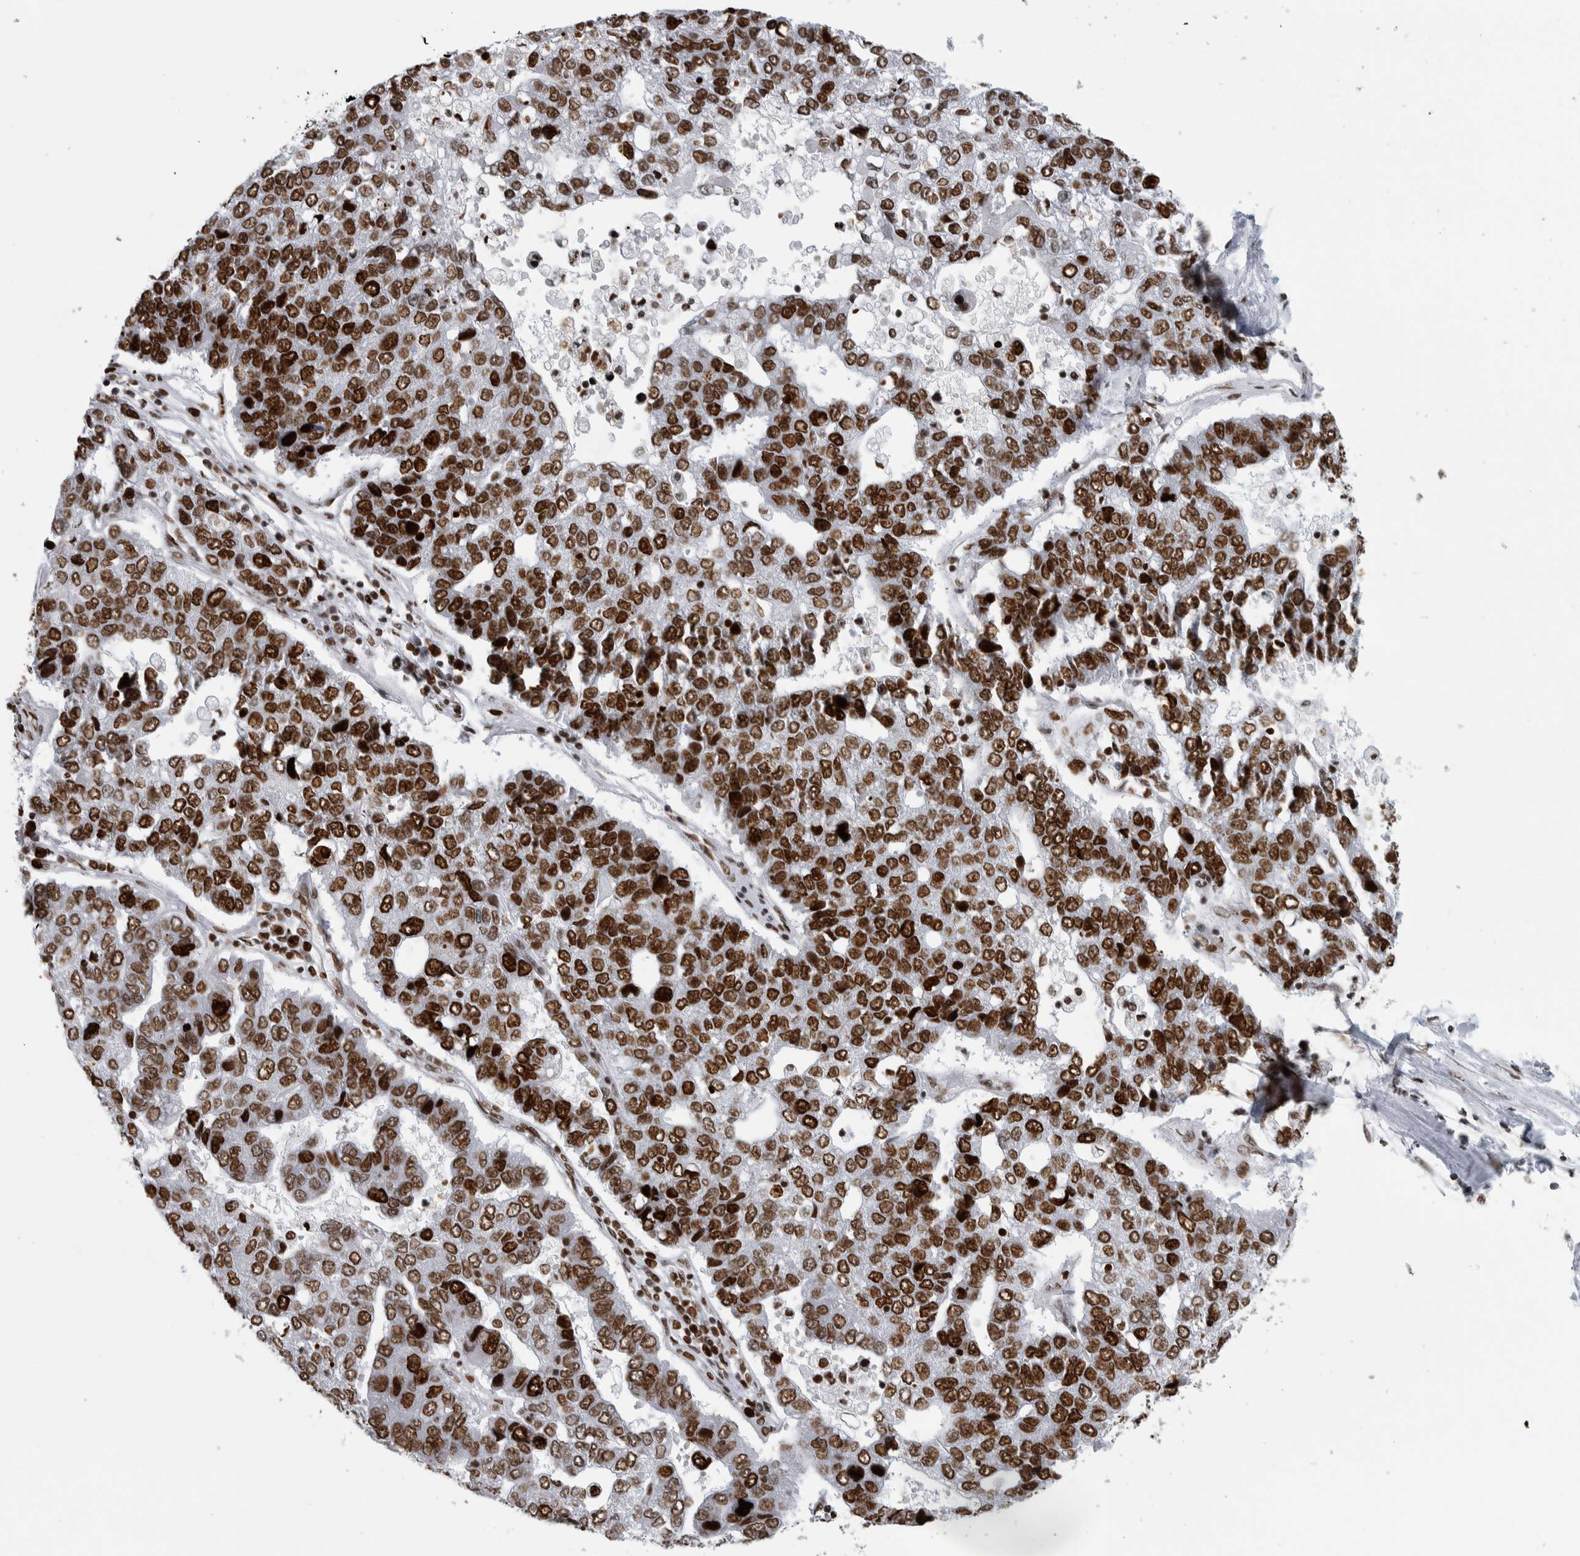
{"staining": {"intensity": "strong", "quantity": ">75%", "location": "nuclear"}, "tissue": "pancreatic cancer", "cell_type": "Tumor cells", "image_type": "cancer", "snomed": [{"axis": "morphology", "description": "Adenocarcinoma, NOS"}, {"axis": "topography", "description": "Pancreas"}], "caption": "This is an image of immunohistochemistry (IHC) staining of adenocarcinoma (pancreatic), which shows strong expression in the nuclear of tumor cells.", "gene": "TOP2B", "patient": {"sex": "female", "age": 61}}